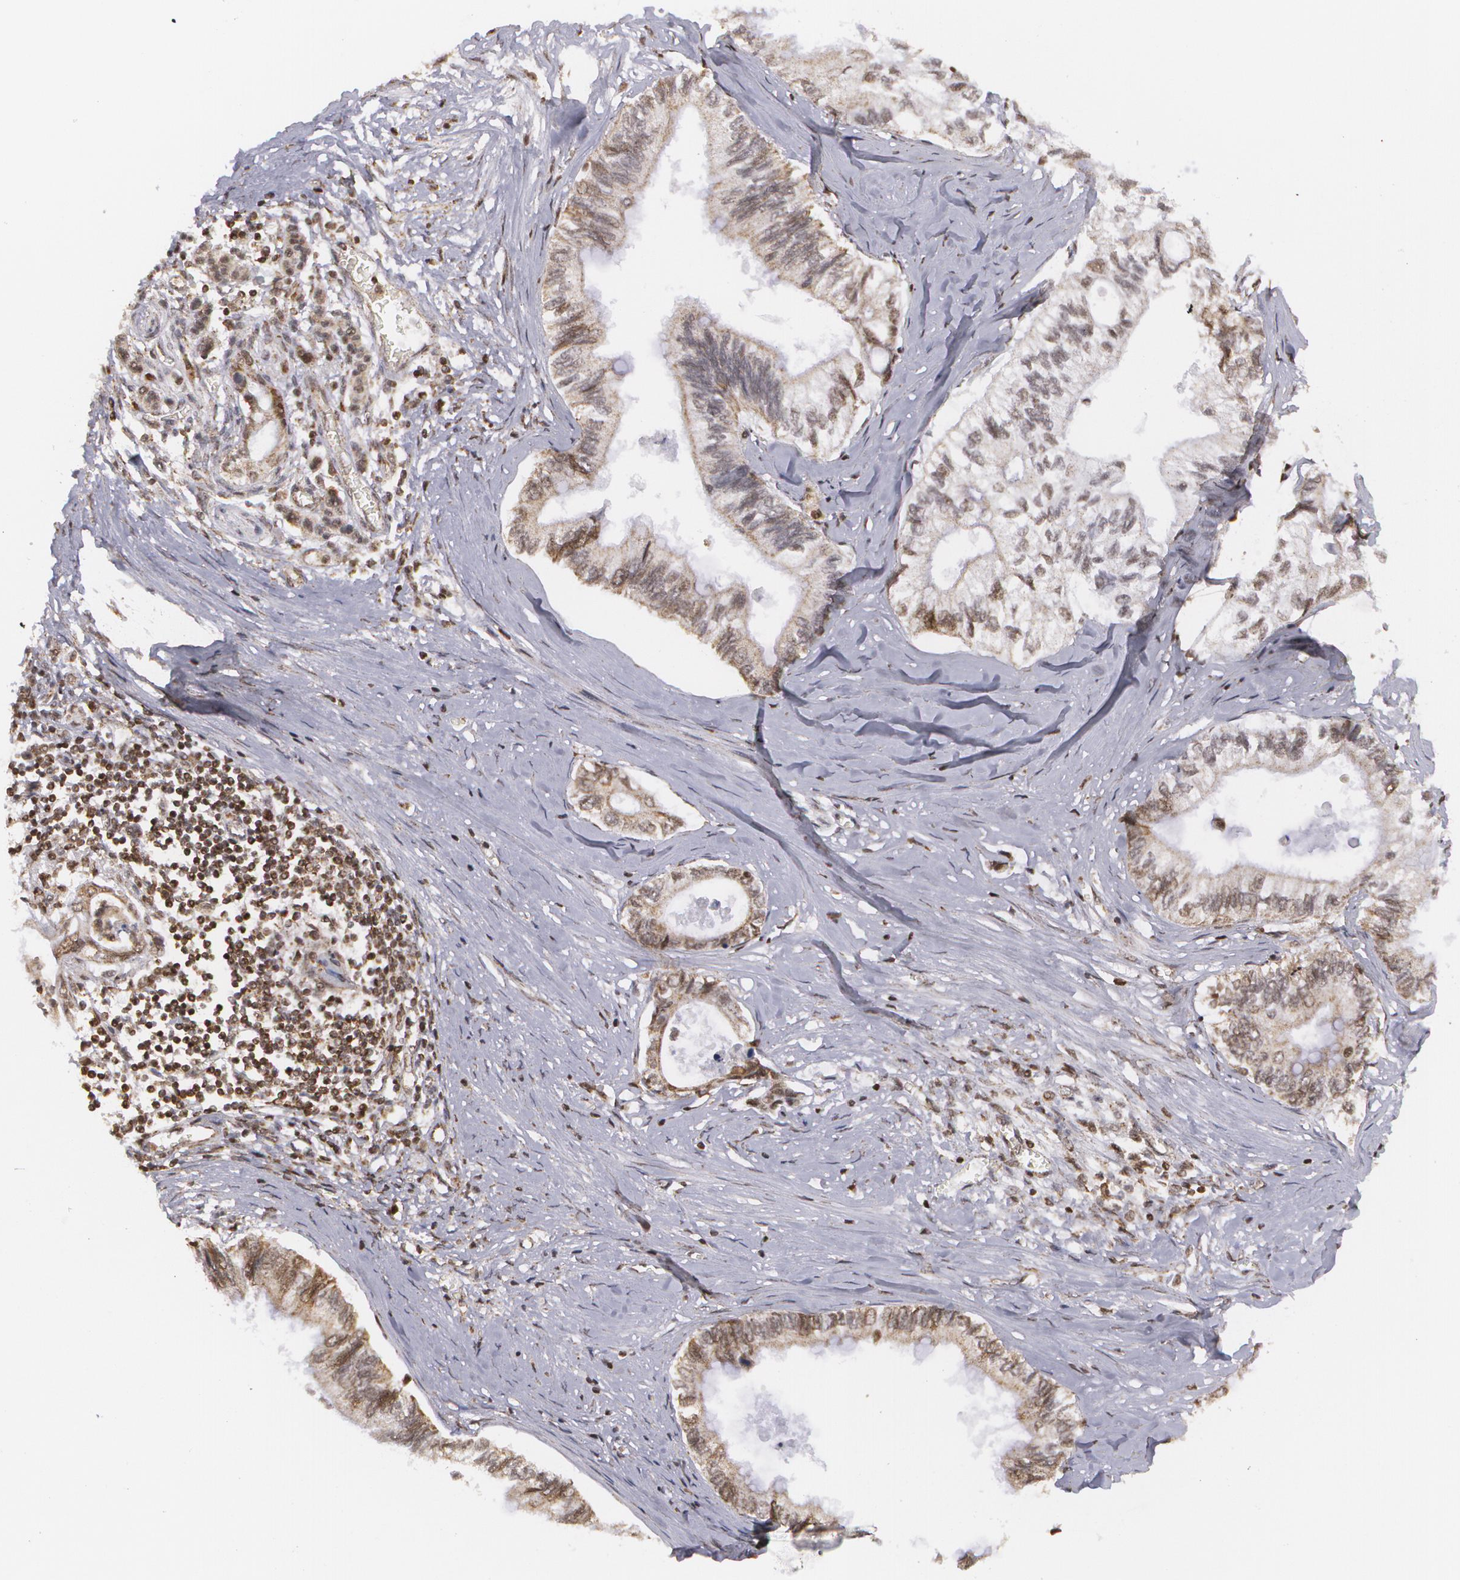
{"staining": {"intensity": "weak", "quantity": "25%-75%", "location": "nuclear"}, "tissue": "pancreatic cancer", "cell_type": "Tumor cells", "image_type": "cancer", "snomed": [{"axis": "morphology", "description": "Adenocarcinoma, NOS"}, {"axis": "topography", "description": "Pancreas"}], "caption": "Immunohistochemical staining of pancreatic cancer (adenocarcinoma) displays low levels of weak nuclear protein positivity in about 25%-75% of tumor cells.", "gene": "MXD1", "patient": {"sex": "female", "age": 66}}